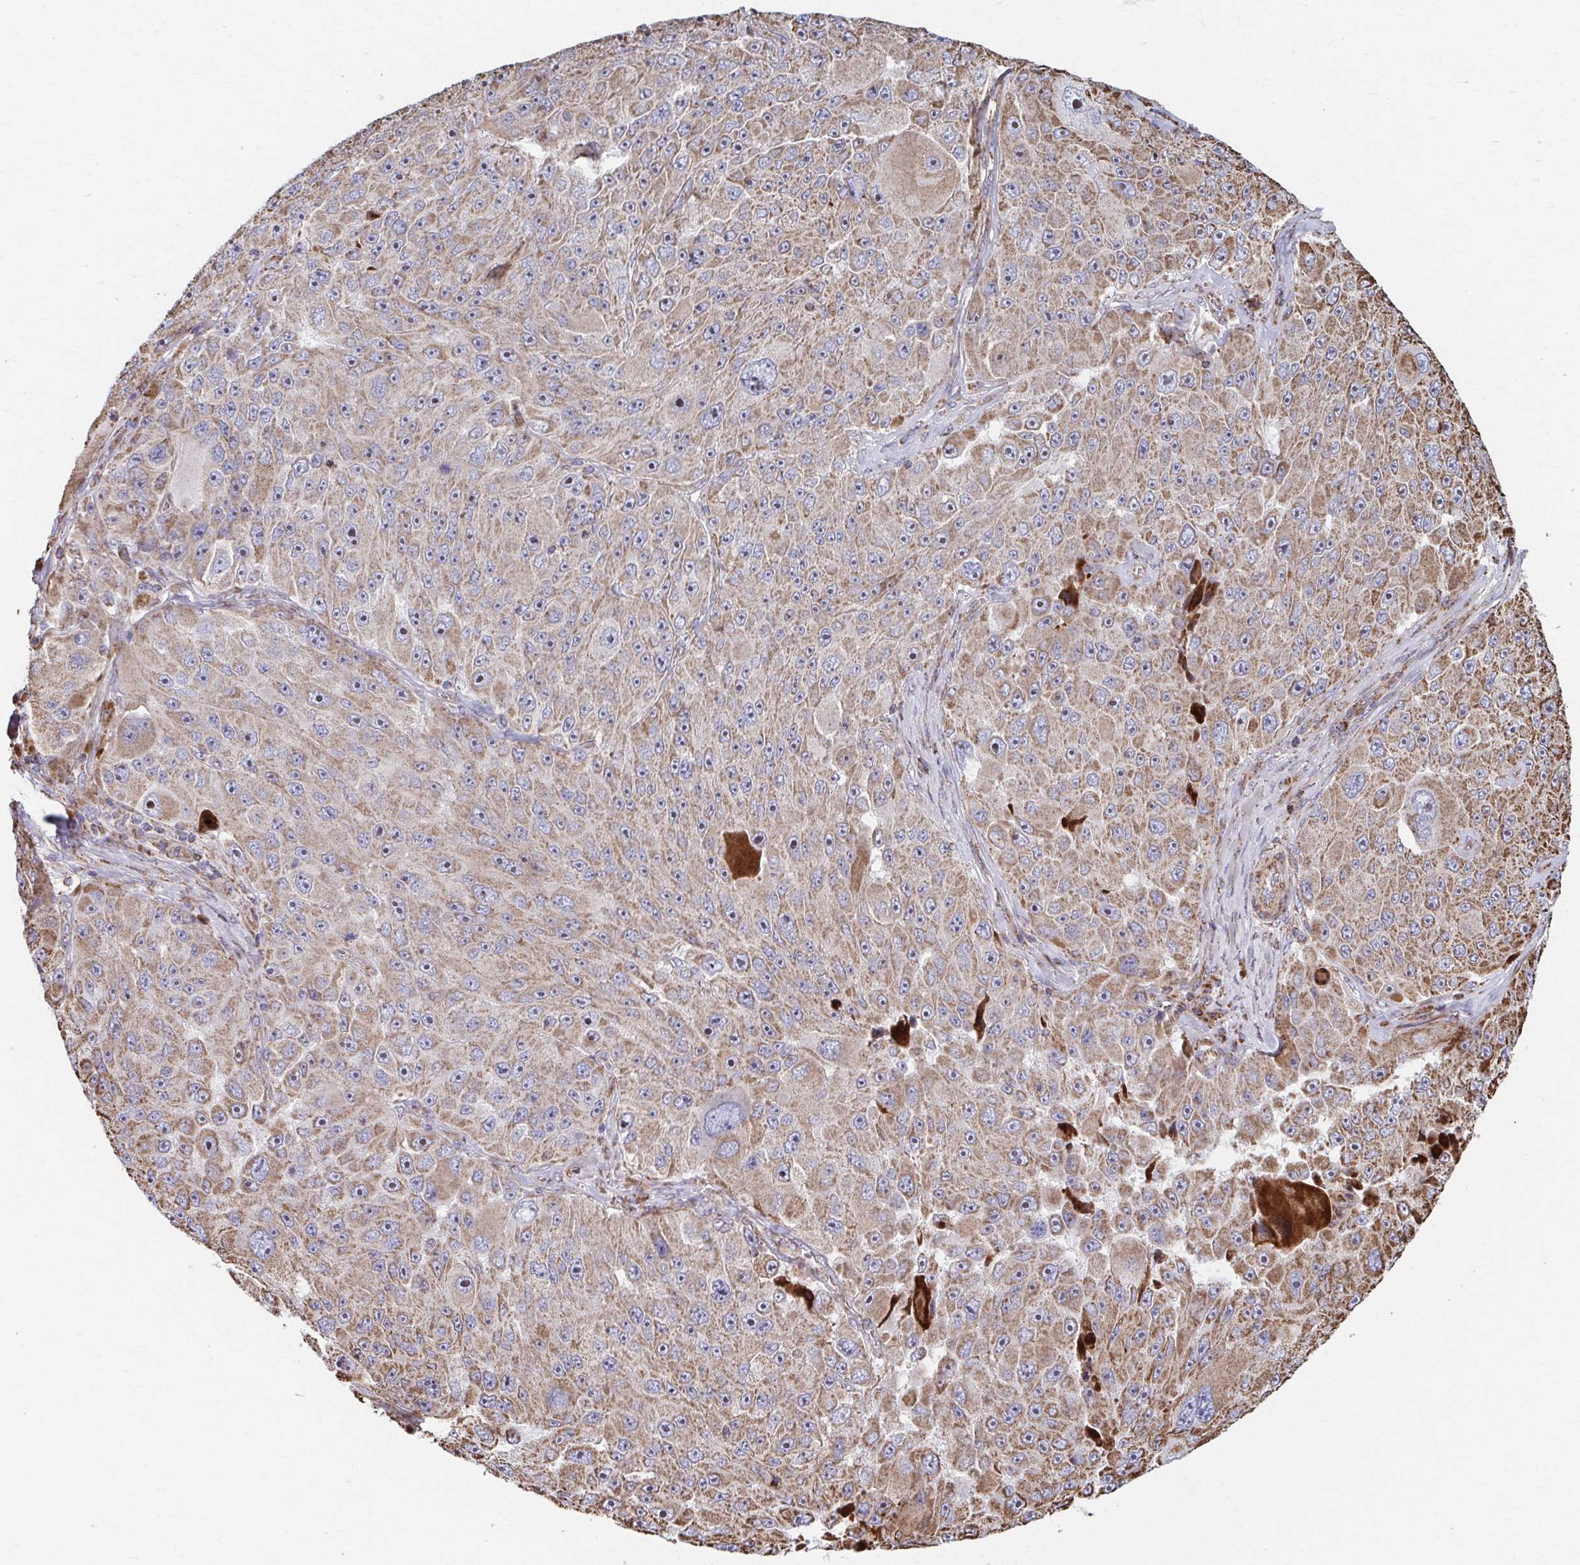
{"staining": {"intensity": "weak", "quantity": ">75%", "location": "cytoplasmic/membranous"}, "tissue": "melanoma", "cell_type": "Tumor cells", "image_type": "cancer", "snomed": [{"axis": "morphology", "description": "Malignant melanoma, Metastatic site"}, {"axis": "topography", "description": "Lymph node"}], "caption": "Immunohistochemical staining of human melanoma shows low levels of weak cytoplasmic/membranous protein expression in about >75% of tumor cells. Nuclei are stained in blue.", "gene": "SAT1", "patient": {"sex": "male", "age": 62}}